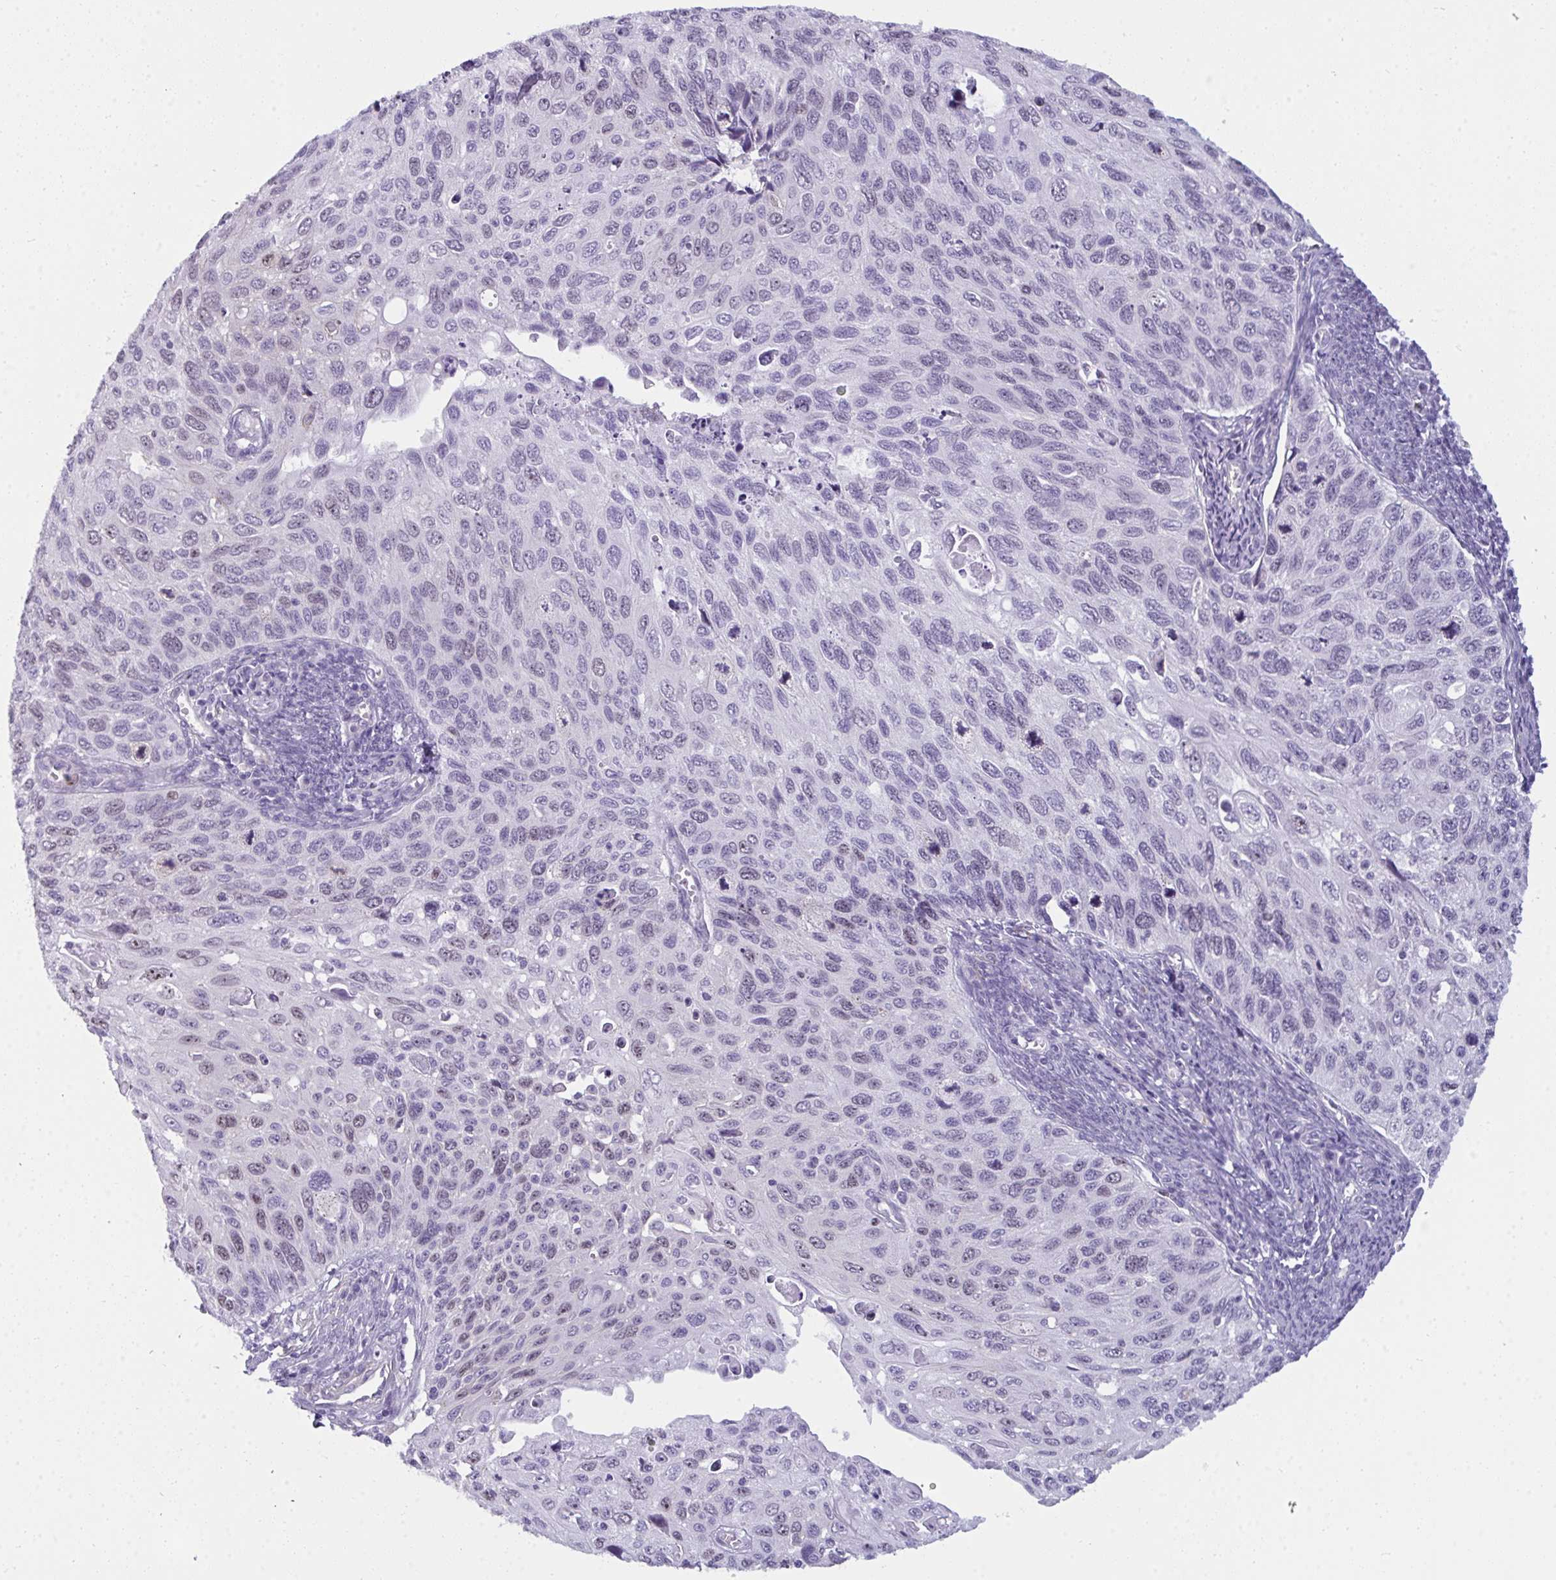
{"staining": {"intensity": "weak", "quantity": "<25%", "location": "nuclear"}, "tissue": "cervical cancer", "cell_type": "Tumor cells", "image_type": "cancer", "snomed": [{"axis": "morphology", "description": "Squamous cell carcinoma, NOS"}, {"axis": "topography", "description": "Cervix"}], "caption": "Immunohistochemistry of human cervical squamous cell carcinoma shows no expression in tumor cells.", "gene": "SUZ12", "patient": {"sex": "female", "age": 70}}